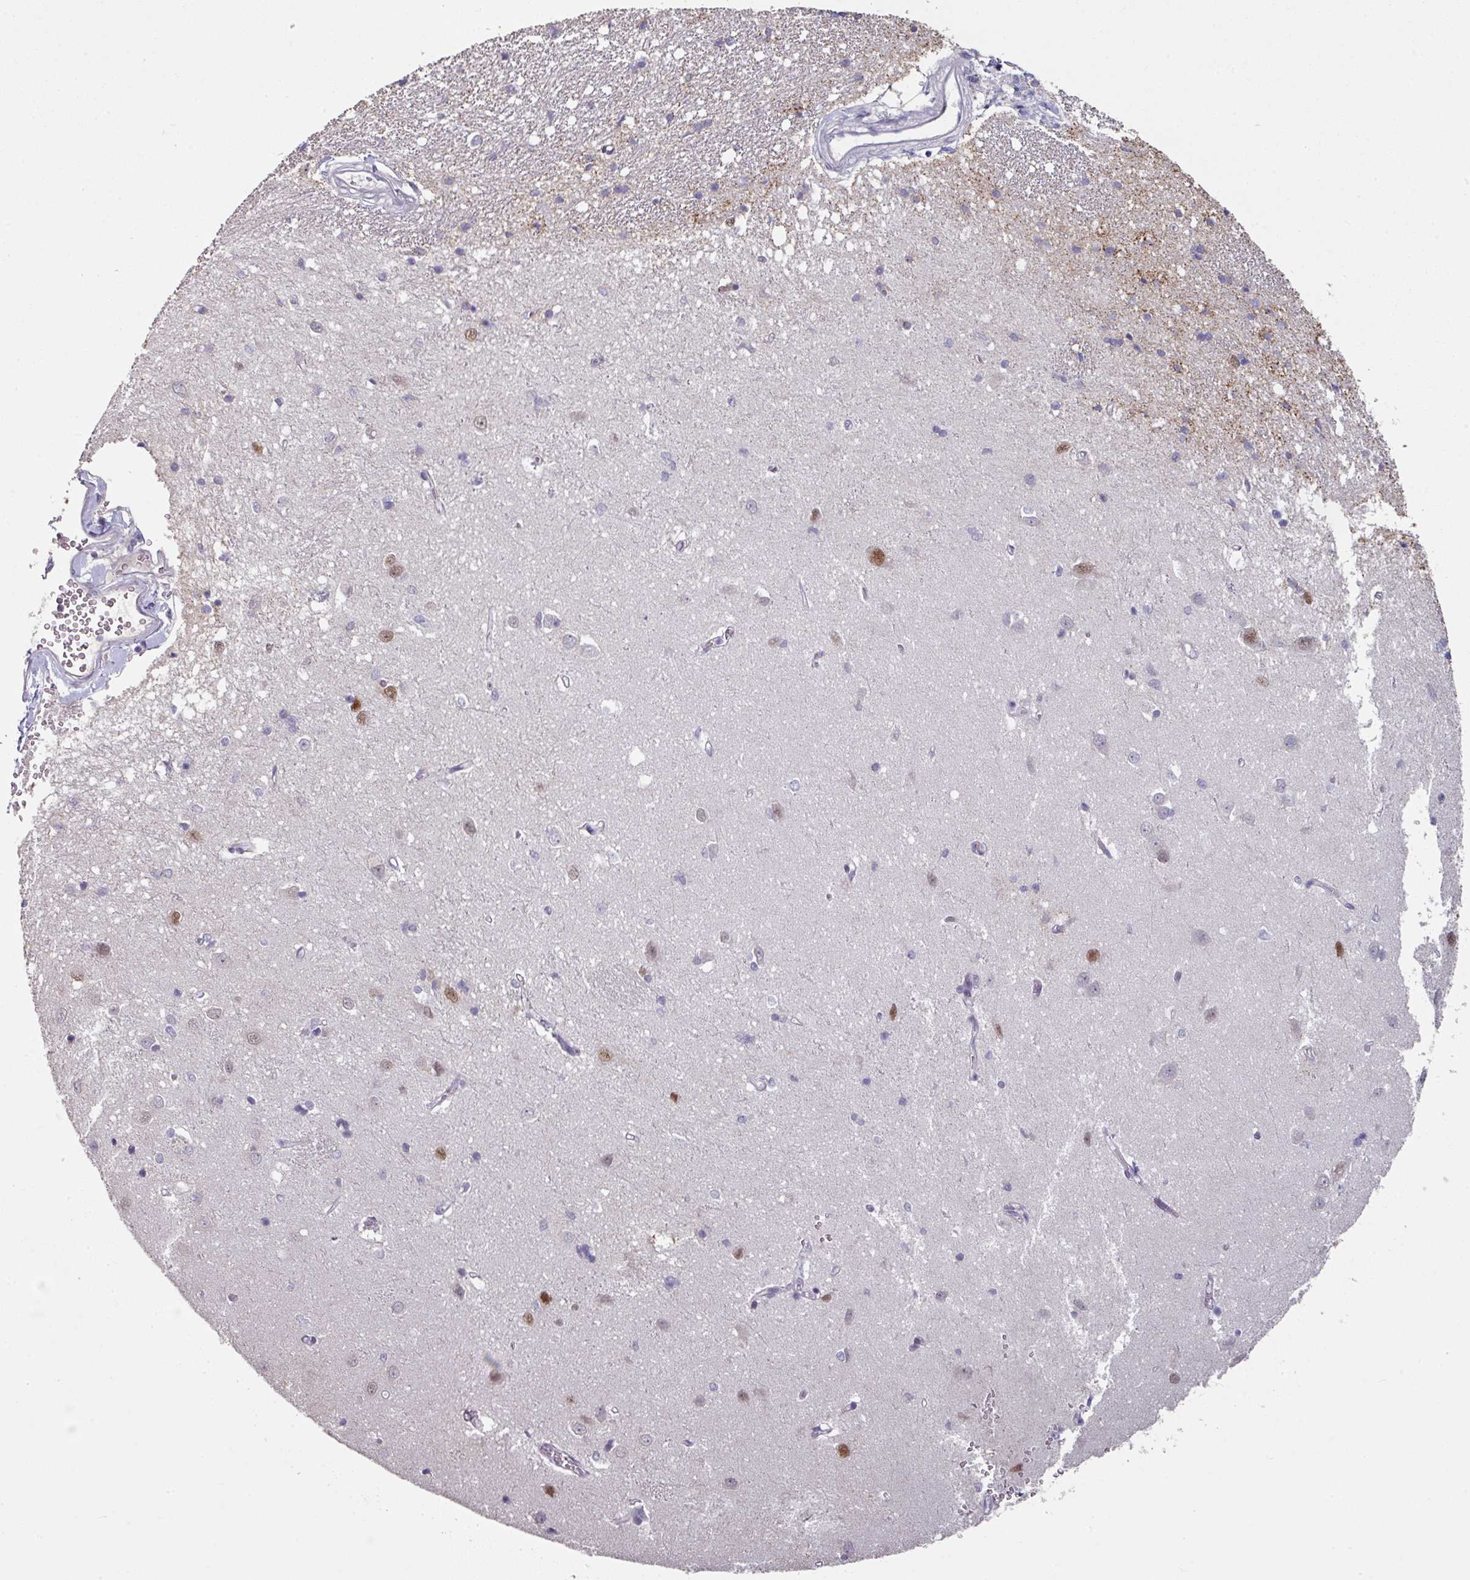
{"staining": {"intensity": "negative", "quantity": "none", "location": "none"}, "tissue": "hippocampus", "cell_type": "Glial cells", "image_type": "normal", "snomed": [{"axis": "morphology", "description": "Normal tissue, NOS"}, {"axis": "topography", "description": "Hippocampus"}], "caption": "Histopathology image shows no significant protein expression in glial cells of normal hippocampus. Brightfield microscopy of immunohistochemistry (IHC) stained with DAB (3,3'-diaminobenzidine) (brown) and hematoxylin (blue), captured at high magnification.", "gene": "ELK1", "patient": {"sex": "female", "age": 64}}